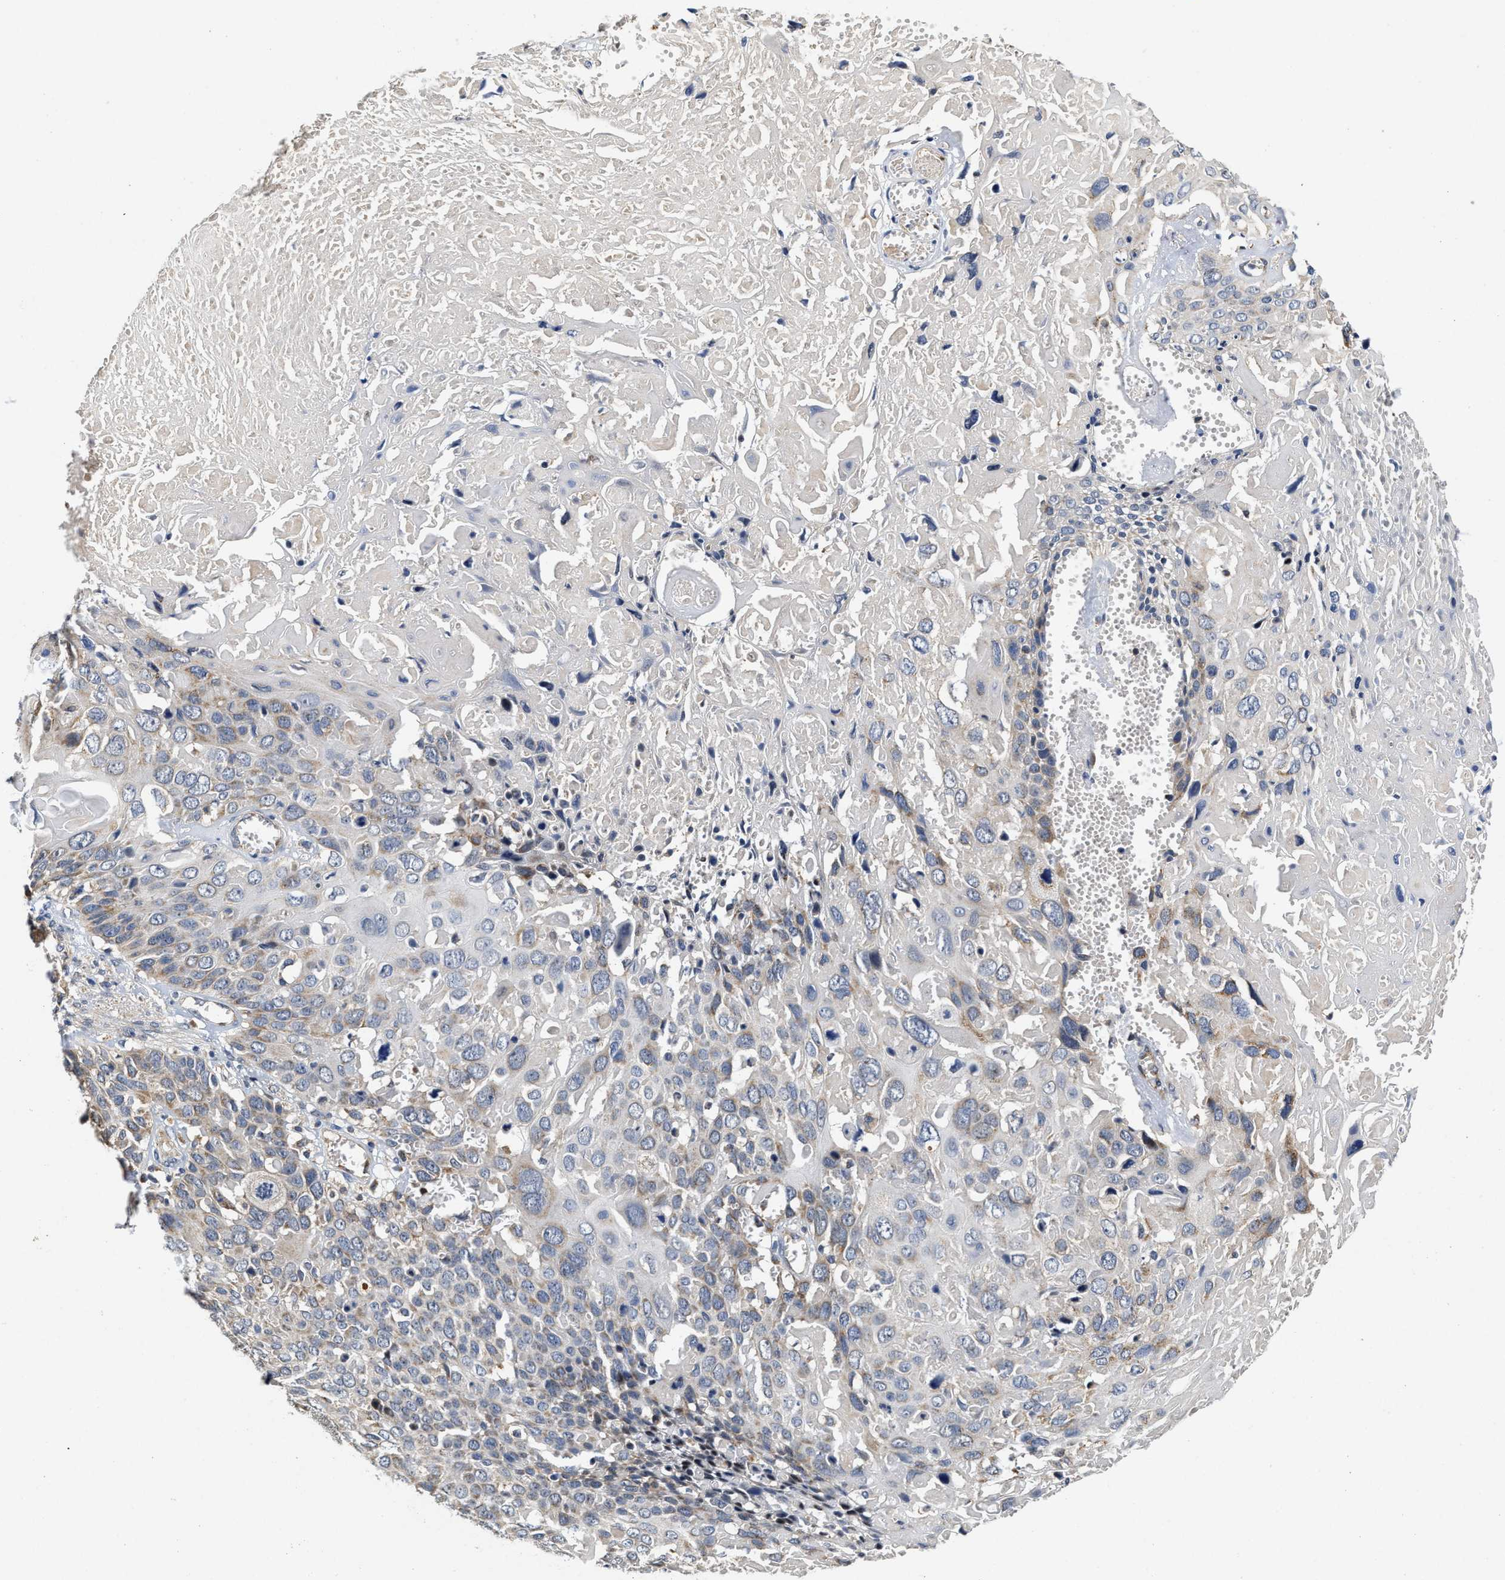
{"staining": {"intensity": "moderate", "quantity": "<25%", "location": "cytoplasmic/membranous"}, "tissue": "cervical cancer", "cell_type": "Tumor cells", "image_type": "cancer", "snomed": [{"axis": "morphology", "description": "Squamous cell carcinoma, NOS"}, {"axis": "topography", "description": "Cervix"}], "caption": "Human cervical squamous cell carcinoma stained with a protein marker demonstrates moderate staining in tumor cells.", "gene": "SCYL2", "patient": {"sex": "female", "age": 74}}